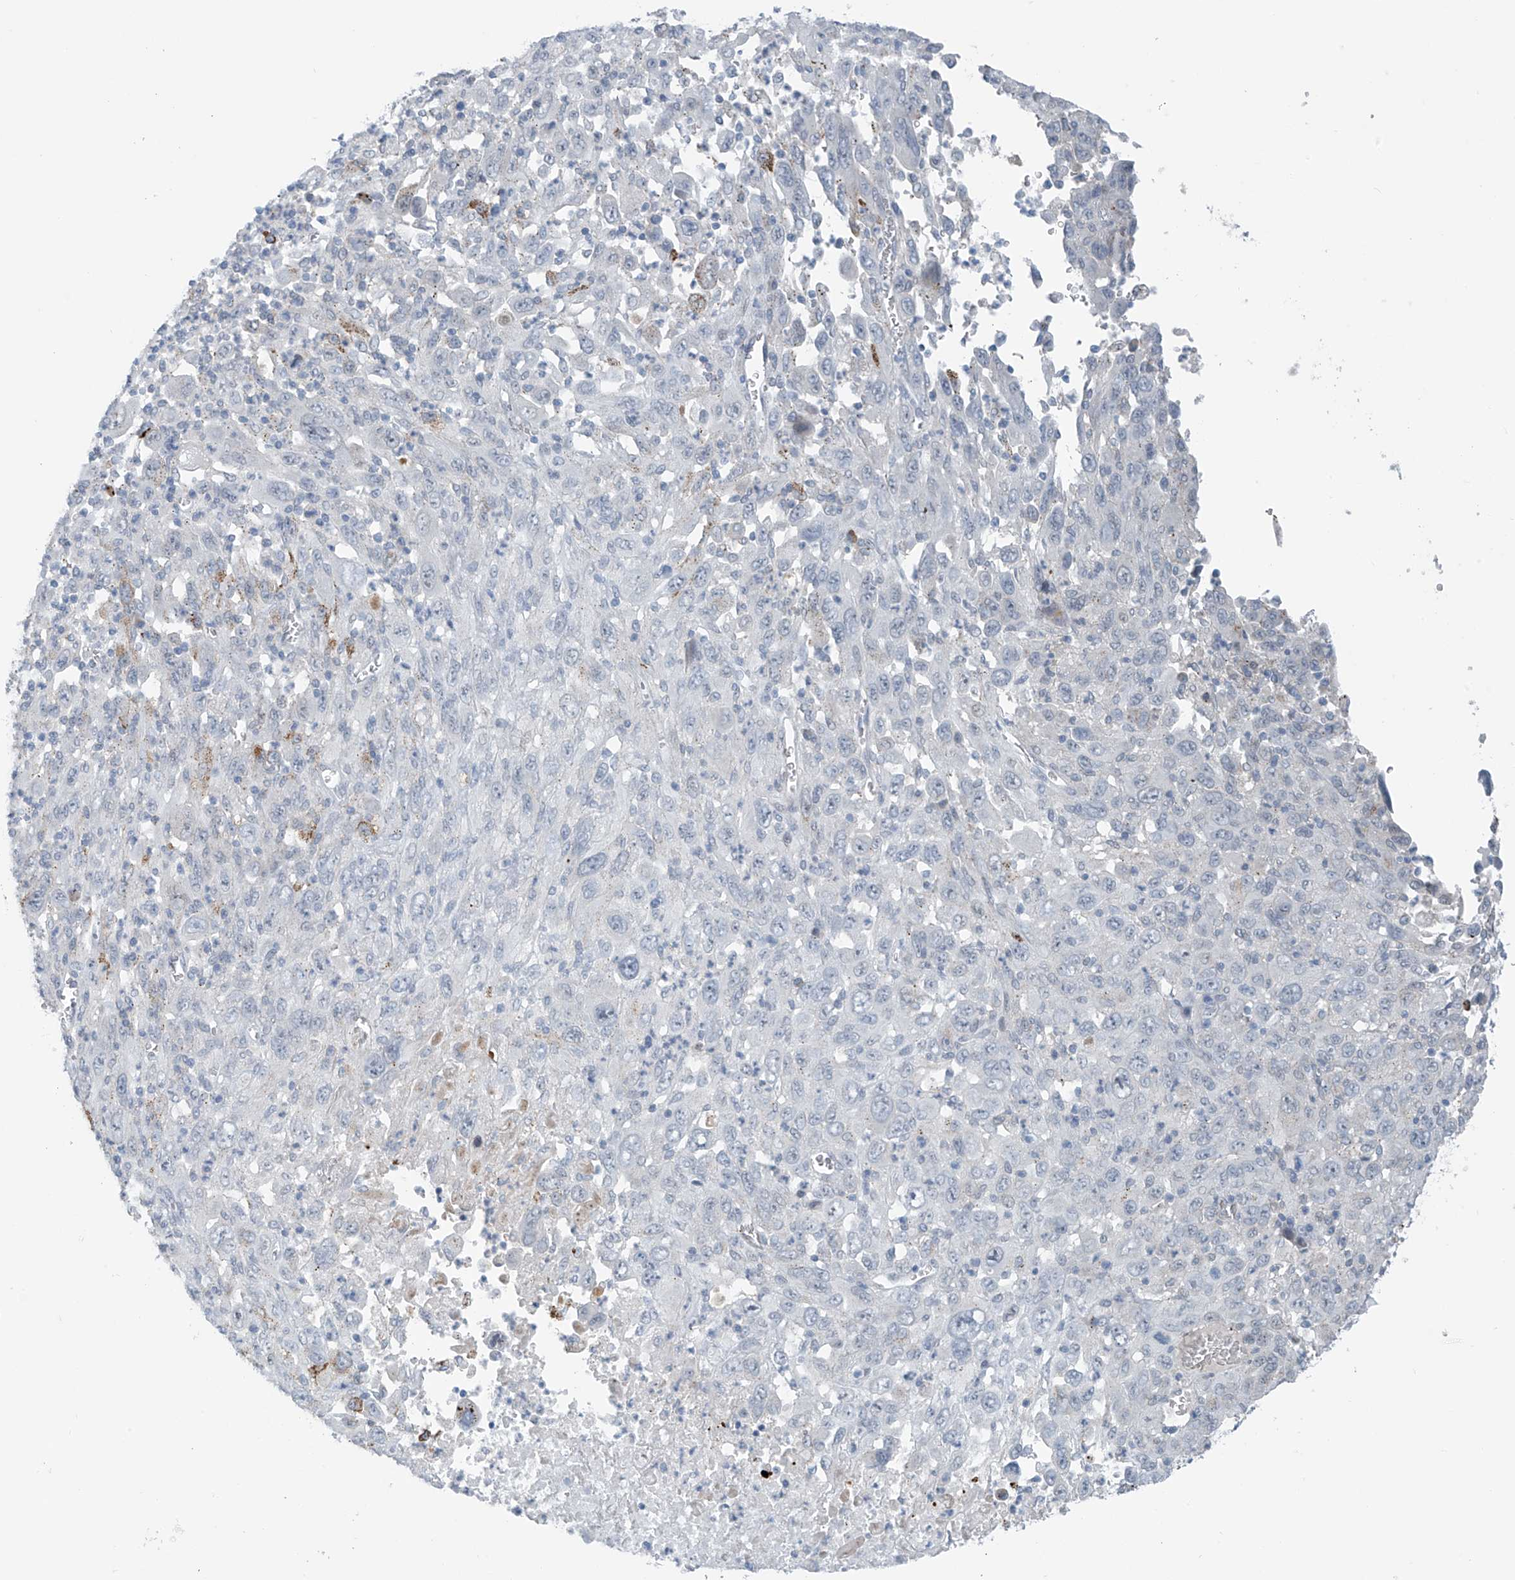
{"staining": {"intensity": "moderate", "quantity": "<25%", "location": "cytoplasmic/membranous"}, "tissue": "melanoma", "cell_type": "Tumor cells", "image_type": "cancer", "snomed": [{"axis": "morphology", "description": "Malignant melanoma, Metastatic site"}, {"axis": "topography", "description": "Skin"}], "caption": "A high-resolution micrograph shows immunohistochemistry staining of melanoma, which displays moderate cytoplasmic/membranous staining in approximately <25% of tumor cells. The staining was performed using DAB (3,3'-diaminobenzidine), with brown indicating positive protein expression. Nuclei are stained blue with hematoxylin.", "gene": "ZNF793", "patient": {"sex": "female", "age": 56}}